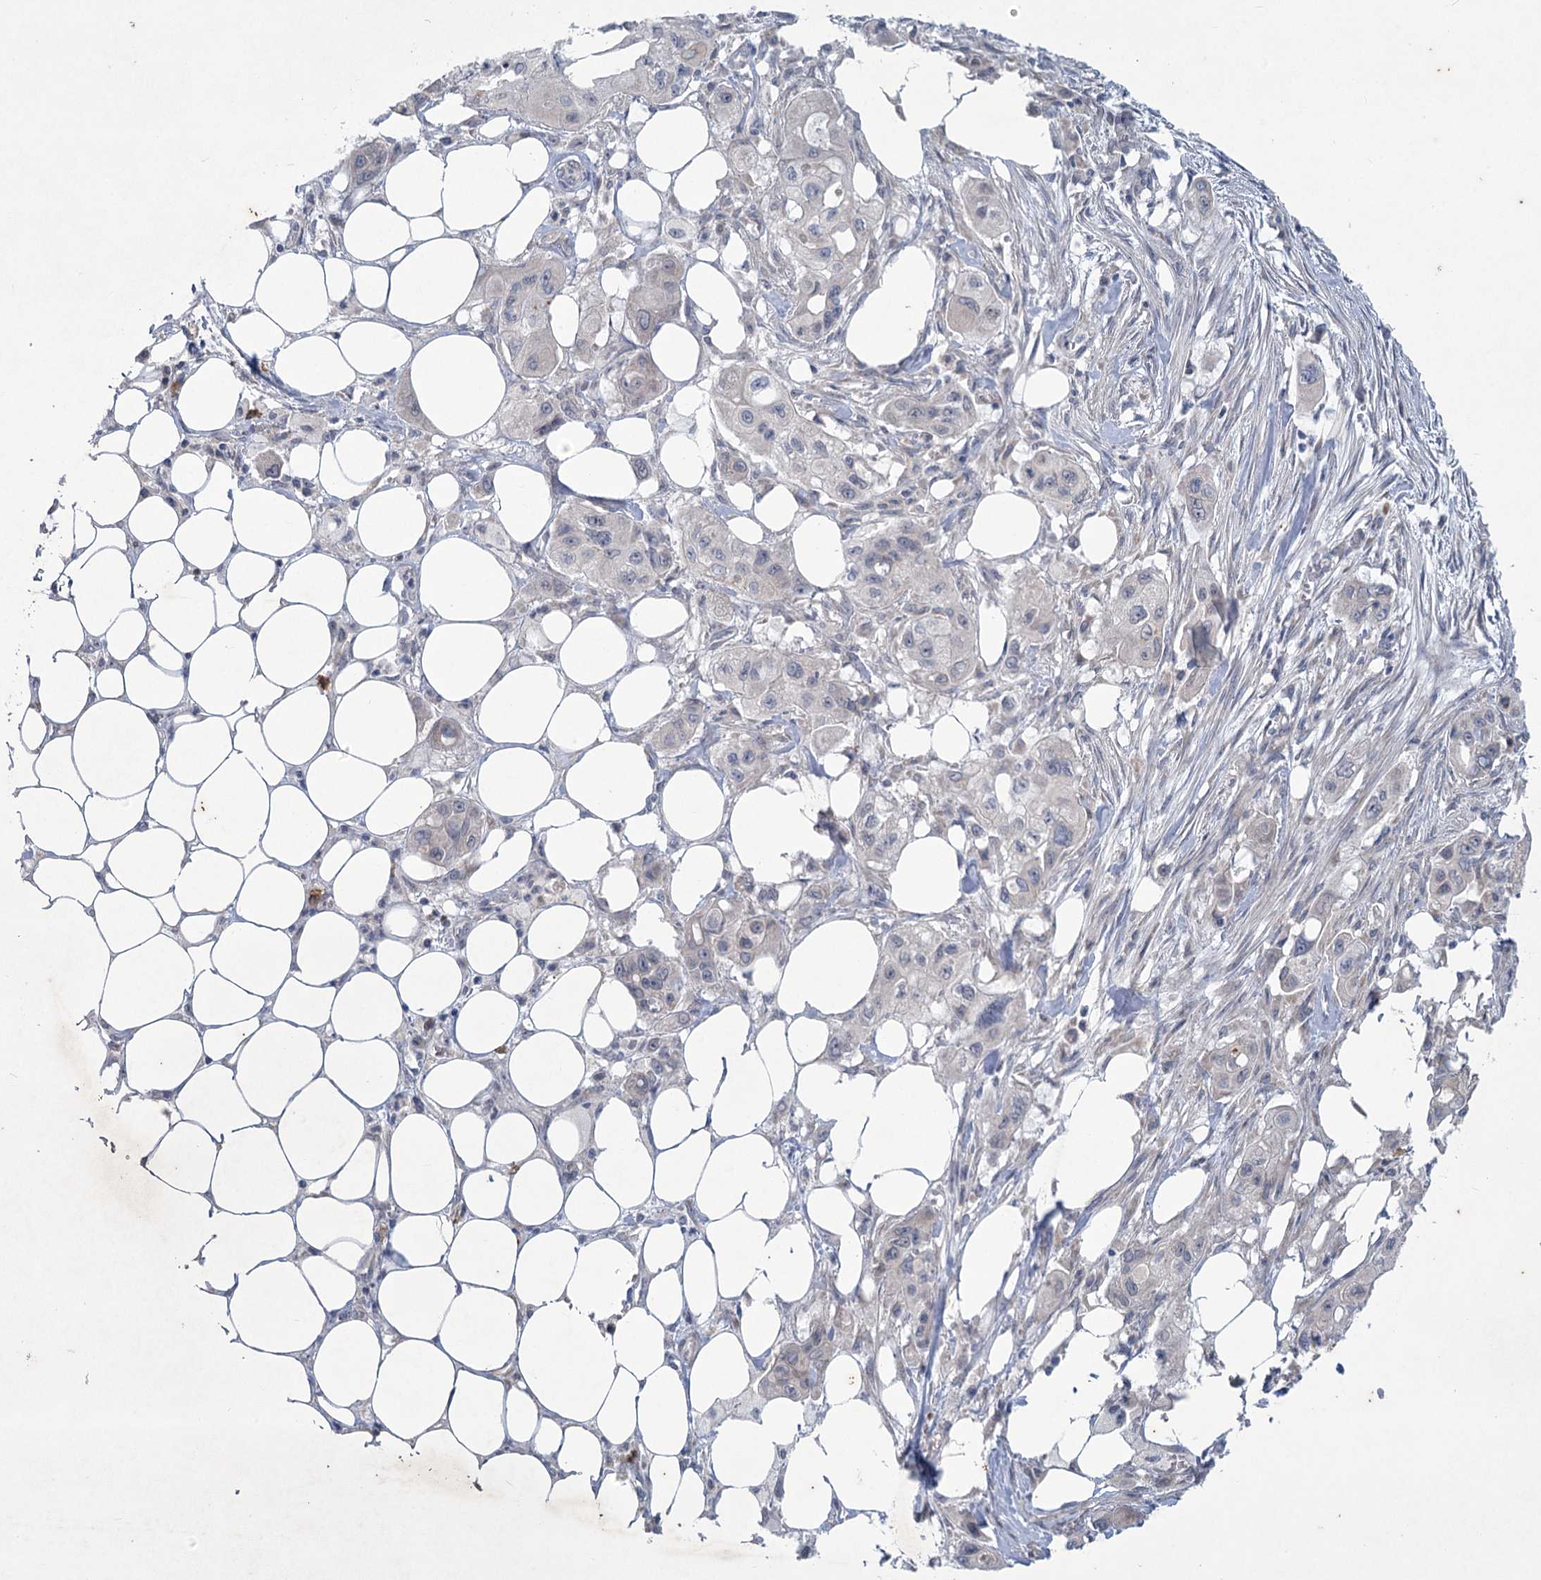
{"staining": {"intensity": "negative", "quantity": "none", "location": "none"}, "tissue": "pancreatic cancer", "cell_type": "Tumor cells", "image_type": "cancer", "snomed": [{"axis": "morphology", "description": "Adenocarcinoma, NOS"}, {"axis": "topography", "description": "Pancreas"}], "caption": "There is no significant expression in tumor cells of pancreatic adenocarcinoma. (Brightfield microscopy of DAB (3,3'-diaminobenzidine) immunohistochemistry (IHC) at high magnification).", "gene": "PLA2G12A", "patient": {"sex": "male", "age": 75}}